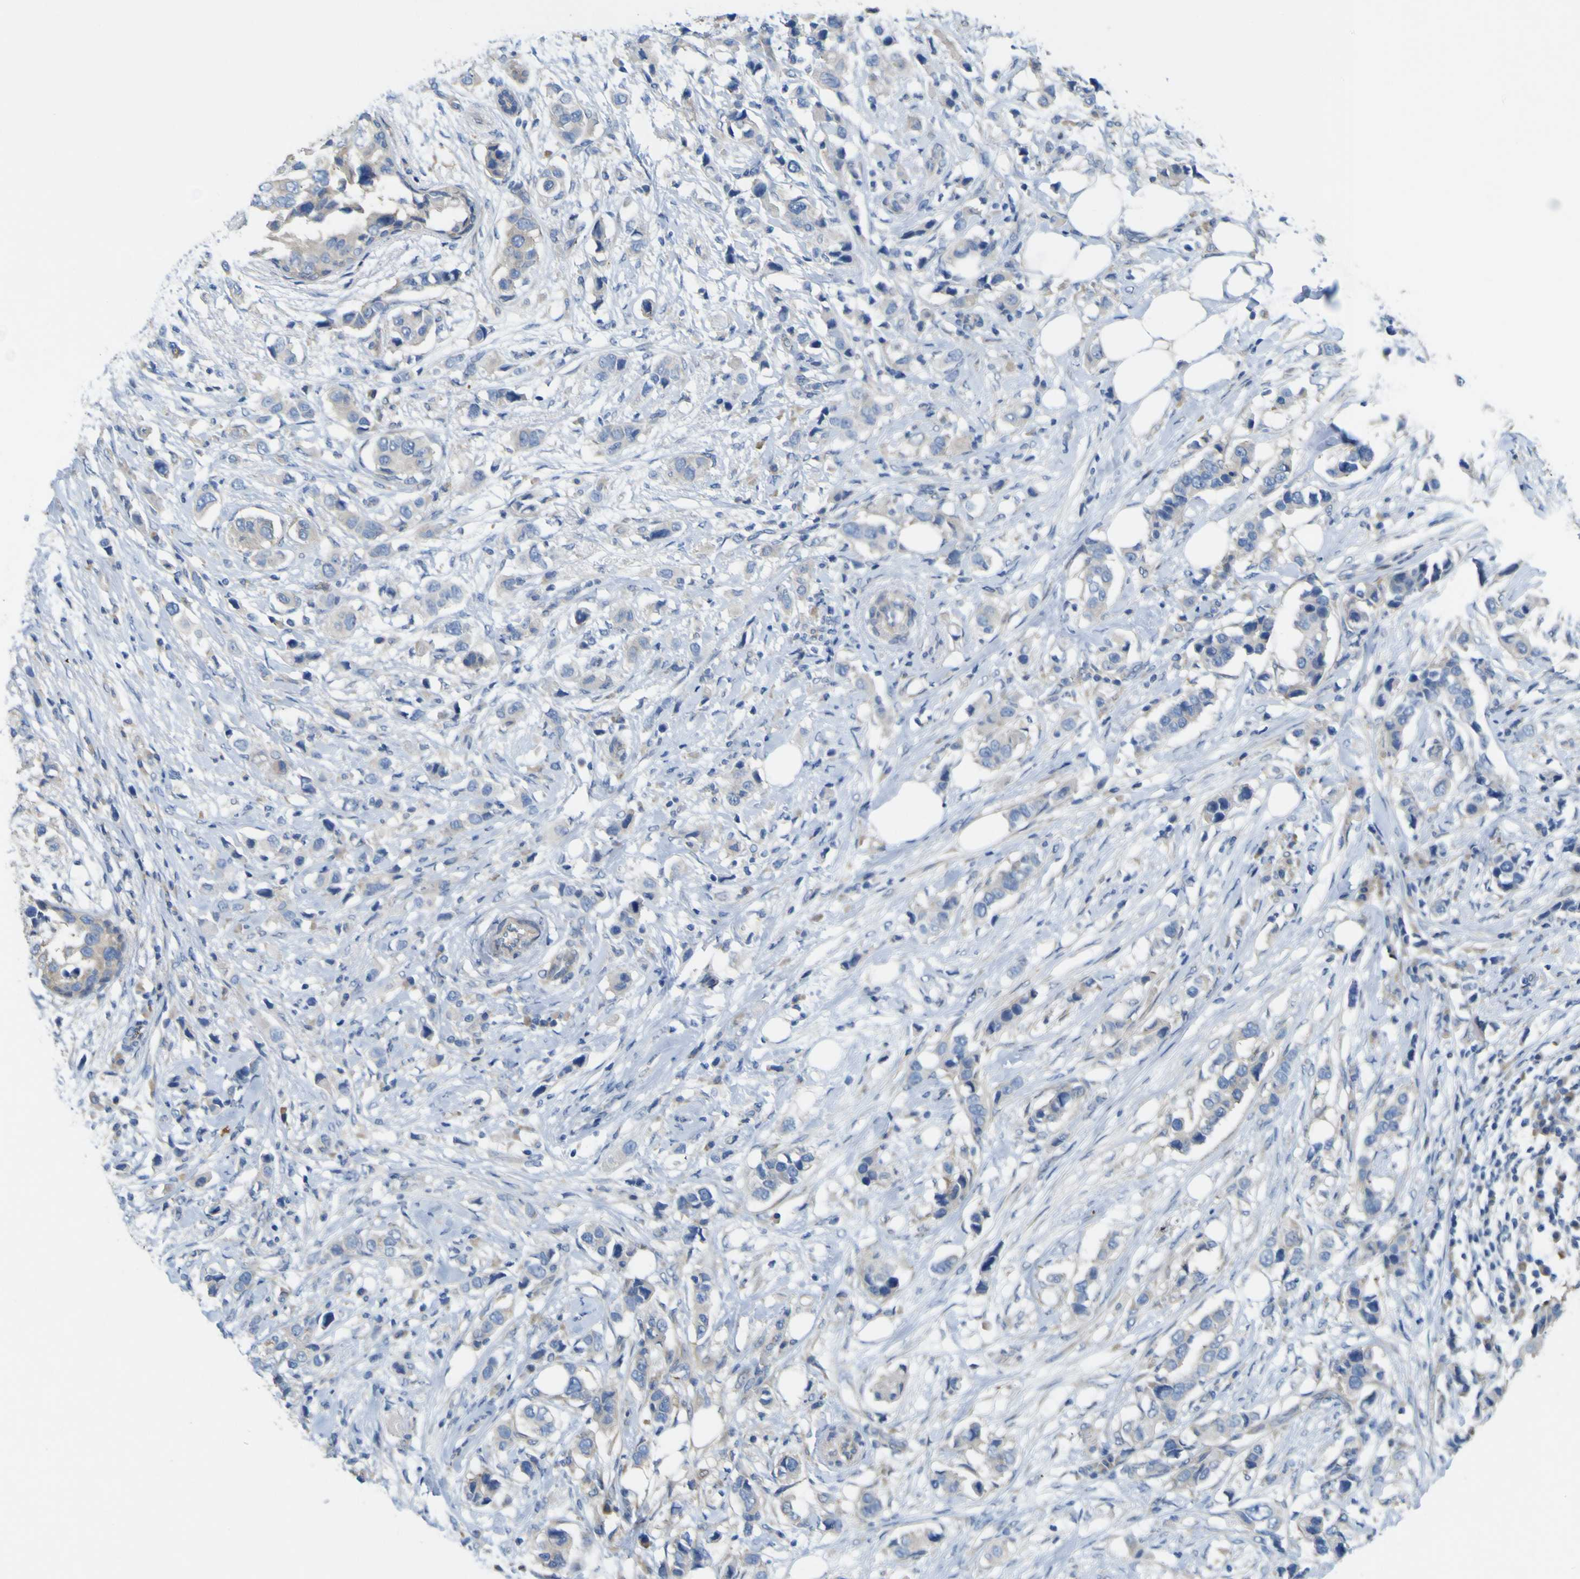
{"staining": {"intensity": "negative", "quantity": "none", "location": "none"}, "tissue": "breast cancer", "cell_type": "Tumor cells", "image_type": "cancer", "snomed": [{"axis": "morphology", "description": "Normal tissue, NOS"}, {"axis": "morphology", "description": "Duct carcinoma"}, {"axis": "topography", "description": "Breast"}], "caption": "High magnification brightfield microscopy of breast intraductal carcinoma stained with DAB (brown) and counterstained with hematoxylin (blue): tumor cells show no significant positivity.", "gene": "MYEOV", "patient": {"sex": "female", "age": 50}}